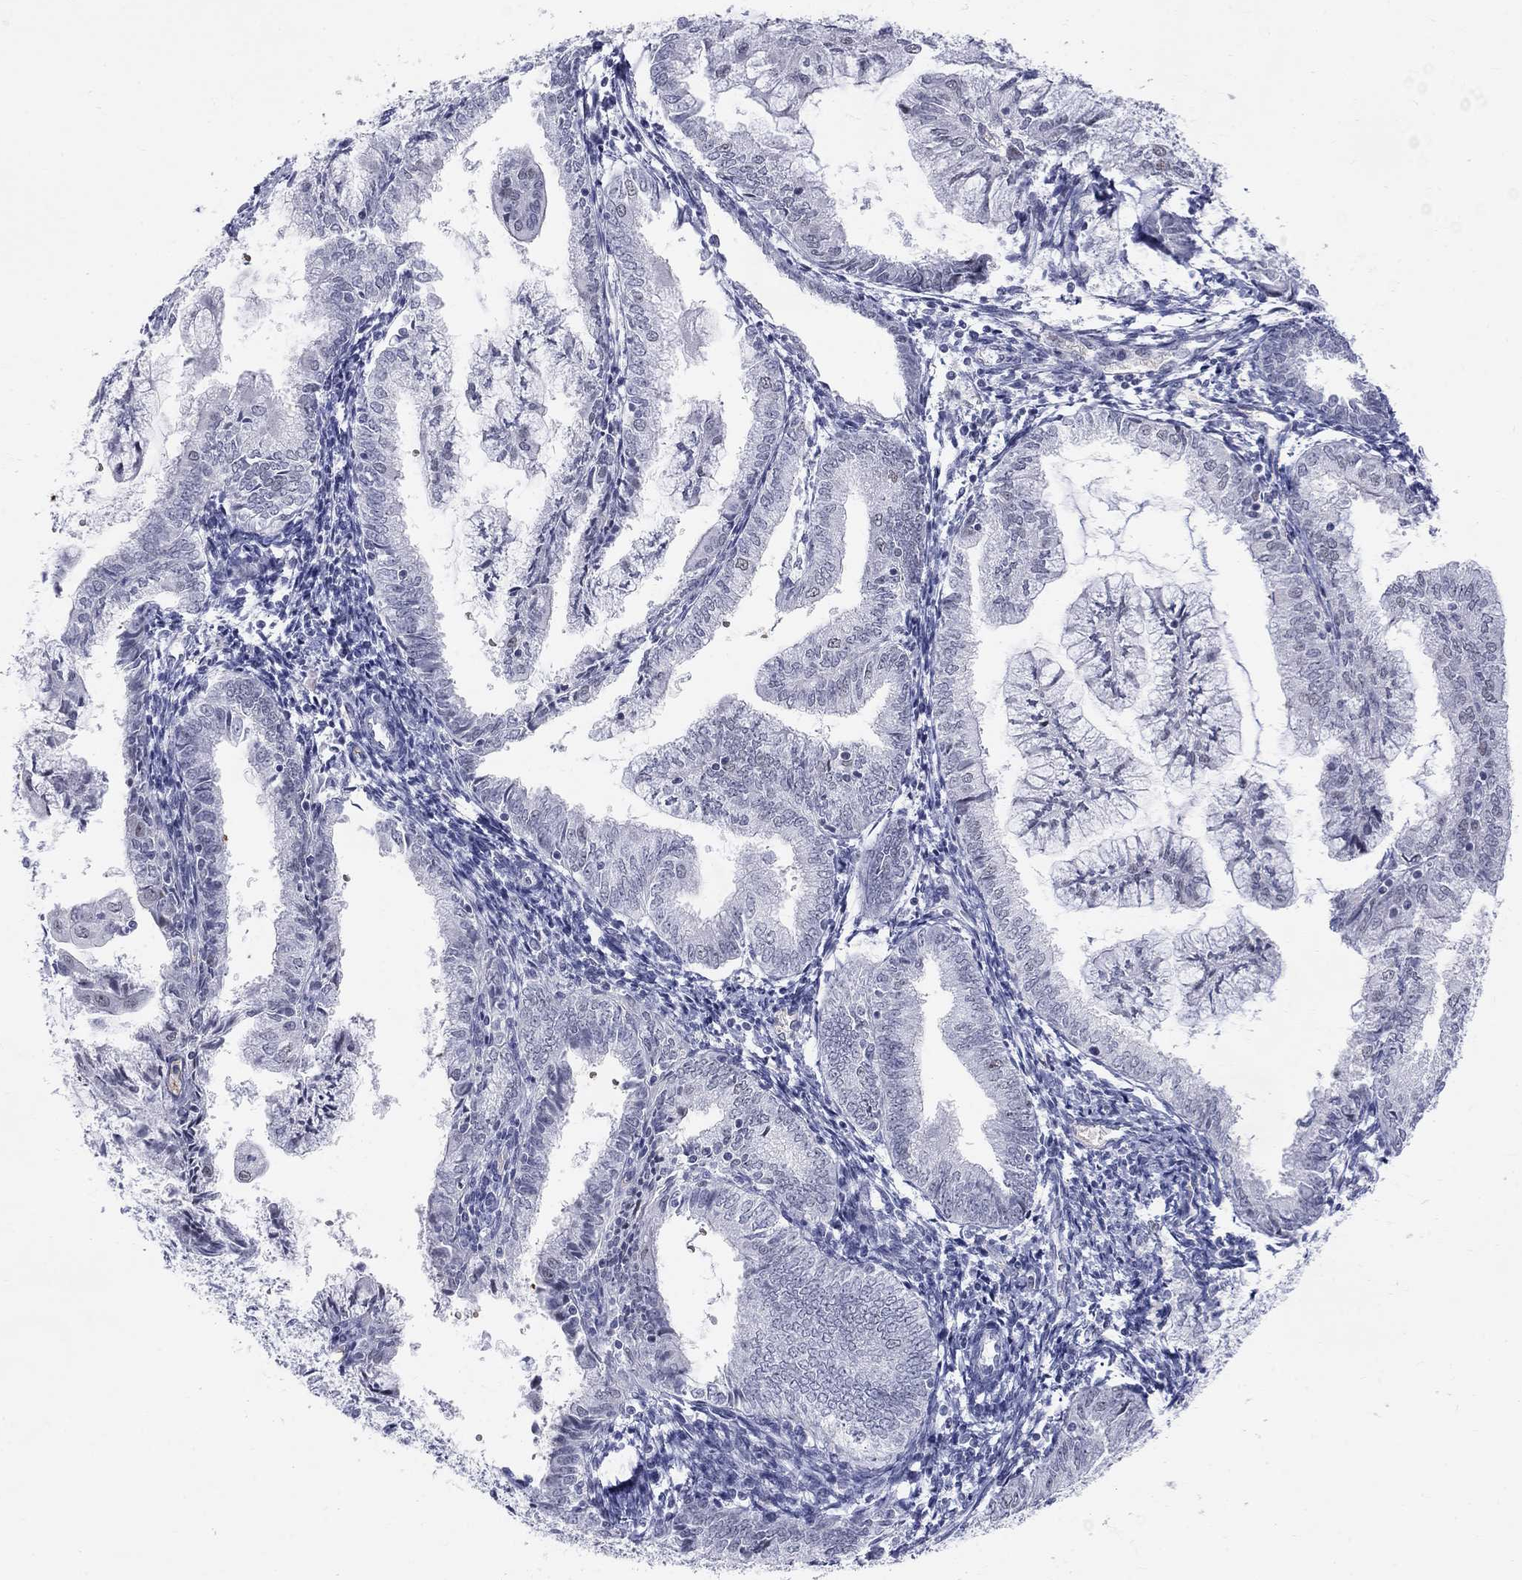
{"staining": {"intensity": "negative", "quantity": "none", "location": "none"}, "tissue": "endometrial cancer", "cell_type": "Tumor cells", "image_type": "cancer", "snomed": [{"axis": "morphology", "description": "Adenocarcinoma, NOS"}, {"axis": "topography", "description": "Endometrium"}], "caption": "Adenocarcinoma (endometrial) was stained to show a protein in brown. There is no significant positivity in tumor cells. (DAB (3,3'-diaminobenzidine) immunohistochemistry (IHC), high magnification).", "gene": "DMTN", "patient": {"sex": "female", "age": 56}}